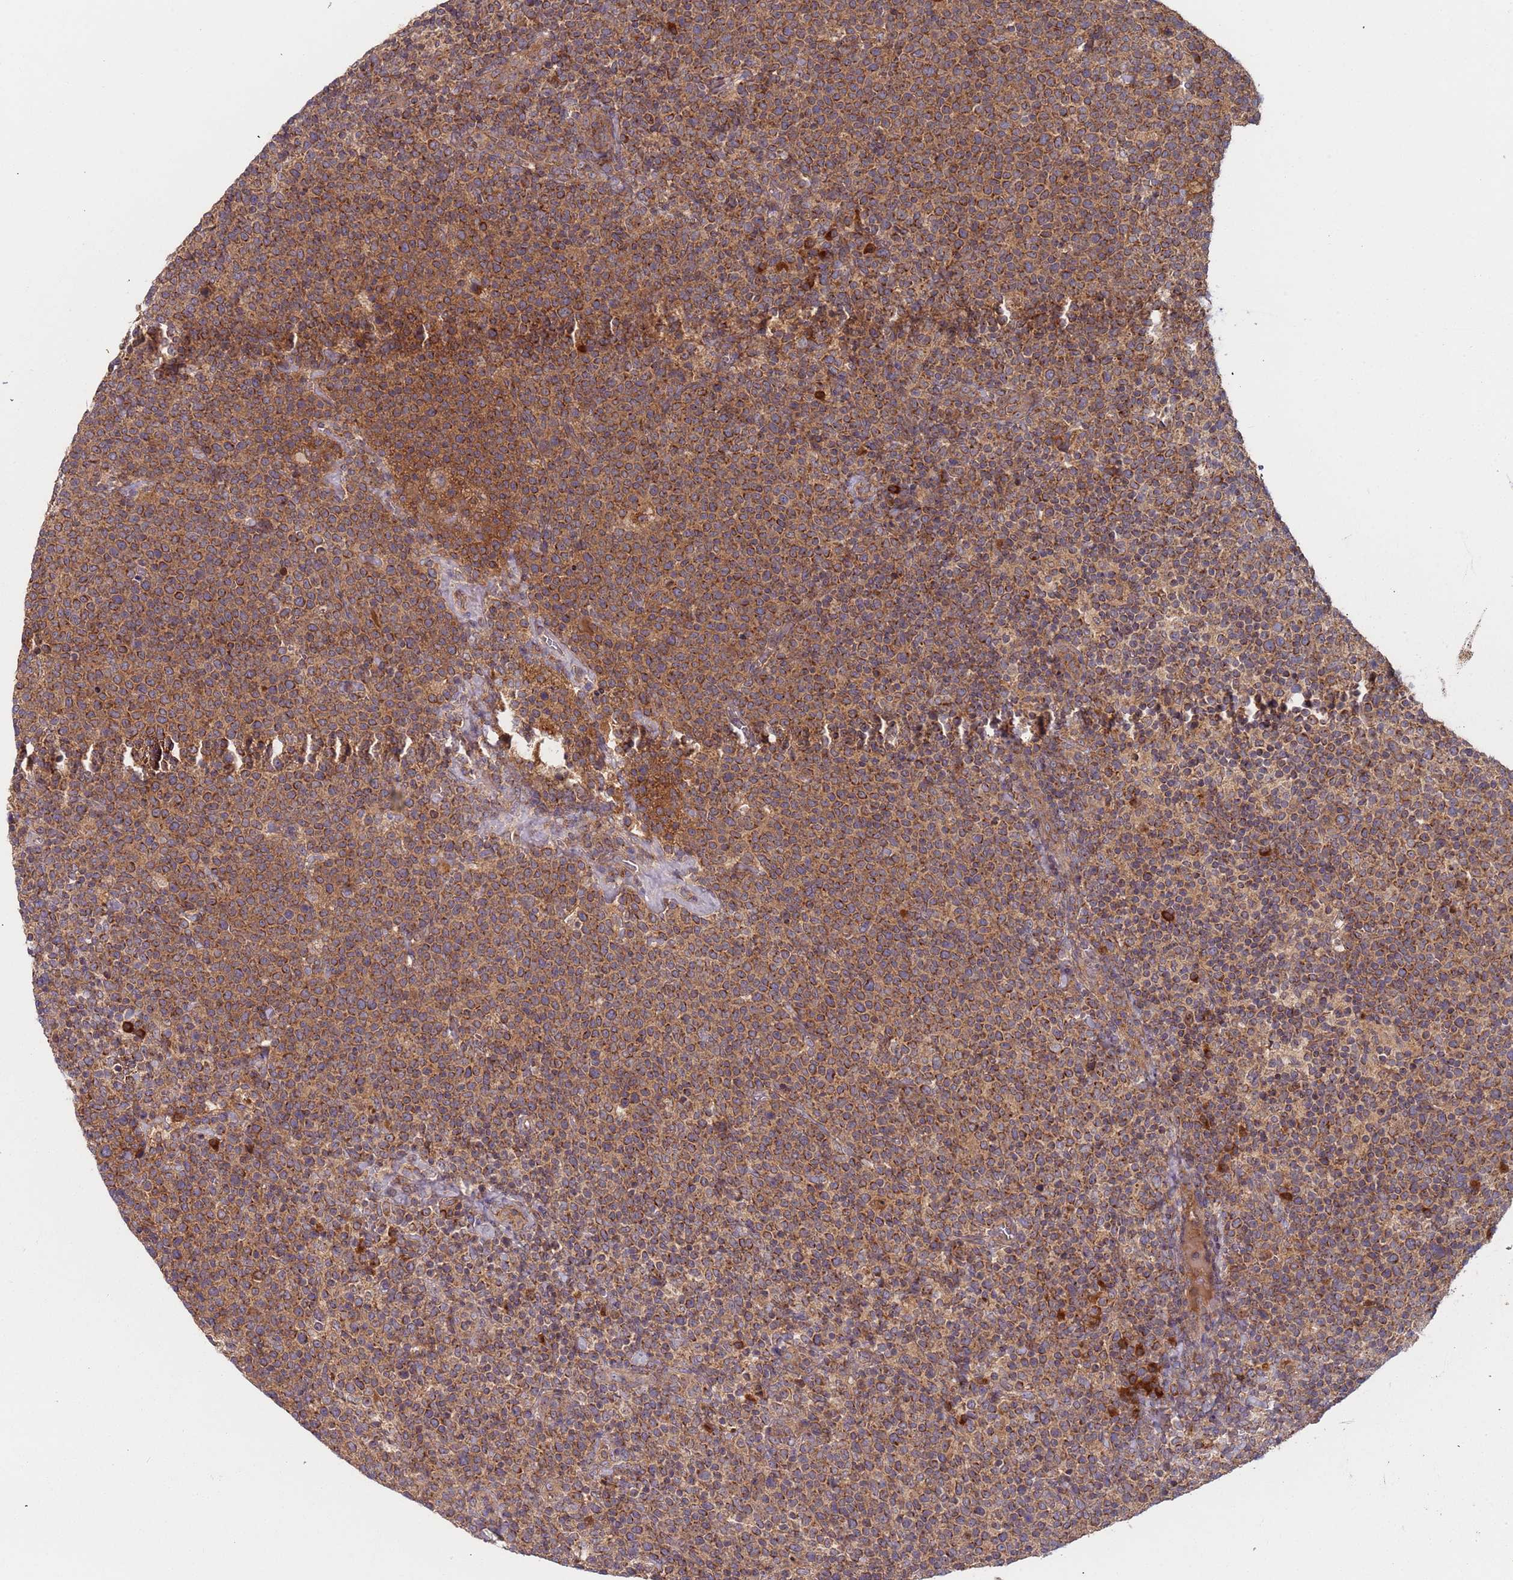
{"staining": {"intensity": "moderate", "quantity": ">75%", "location": "cytoplasmic/membranous"}, "tissue": "lymphoma", "cell_type": "Tumor cells", "image_type": "cancer", "snomed": [{"axis": "morphology", "description": "Malignant lymphoma, non-Hodgkin's type, High grade"}, {"axis": "topography", "description": "Lymph node"}], "caption": "The histopathology image exhibits a brown stain indicating the presence of a protein in the cytoplasmic/membranous of tumor cells in lymphoma. (IHC, brightfield microscopy, high magnification).", "gene": "OR5A2", "patient": {"sex": "male", "age": 61}}